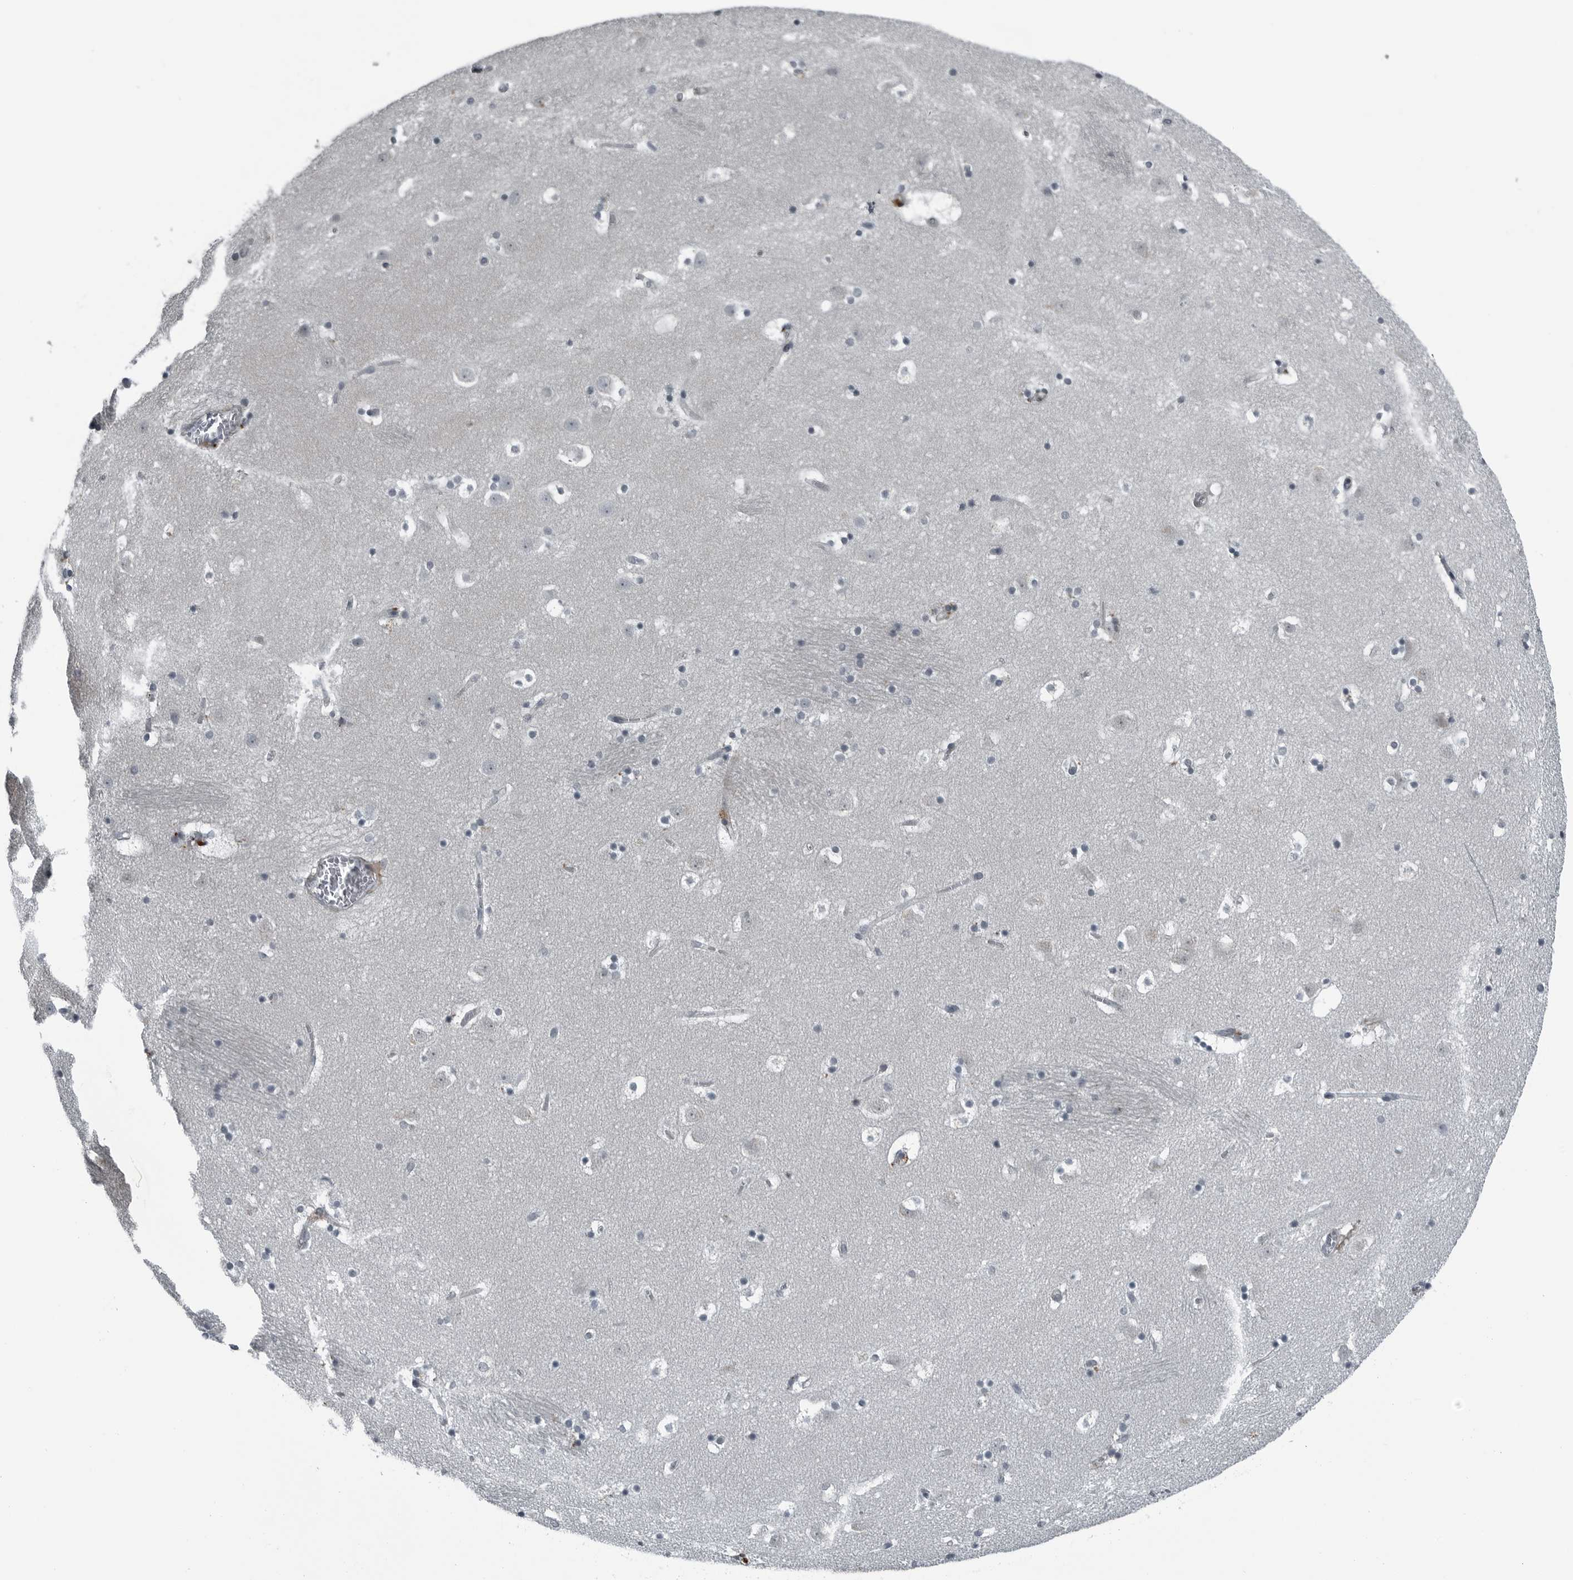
{"staining": {"intensity": "moderate", "quantity": "<25%", "location": "cytoplasmic/membranous"}, "tissue": "caudate", "cell_type": "Glial cells", "image_type": "normal", "snomed": [{"axis": "morphology", "description": "Normal tissue, NOS"}, {"axis": "topography", "description": "Lateral ventricle wall"}], "caption": "Immunohistochemistry (DAB) staining of benign caudate reveals moderate cytoplasmic/membranous protein positivity in about <25% of glial cells. The staining is performed using DAB (3,3'-diaminobenzidine) brown chromogen to label protein expression. The nuclei are counter-stained blue using hematoxylin.", "gene": "GAK", "patient": {"sex": "male", "age": 45}}